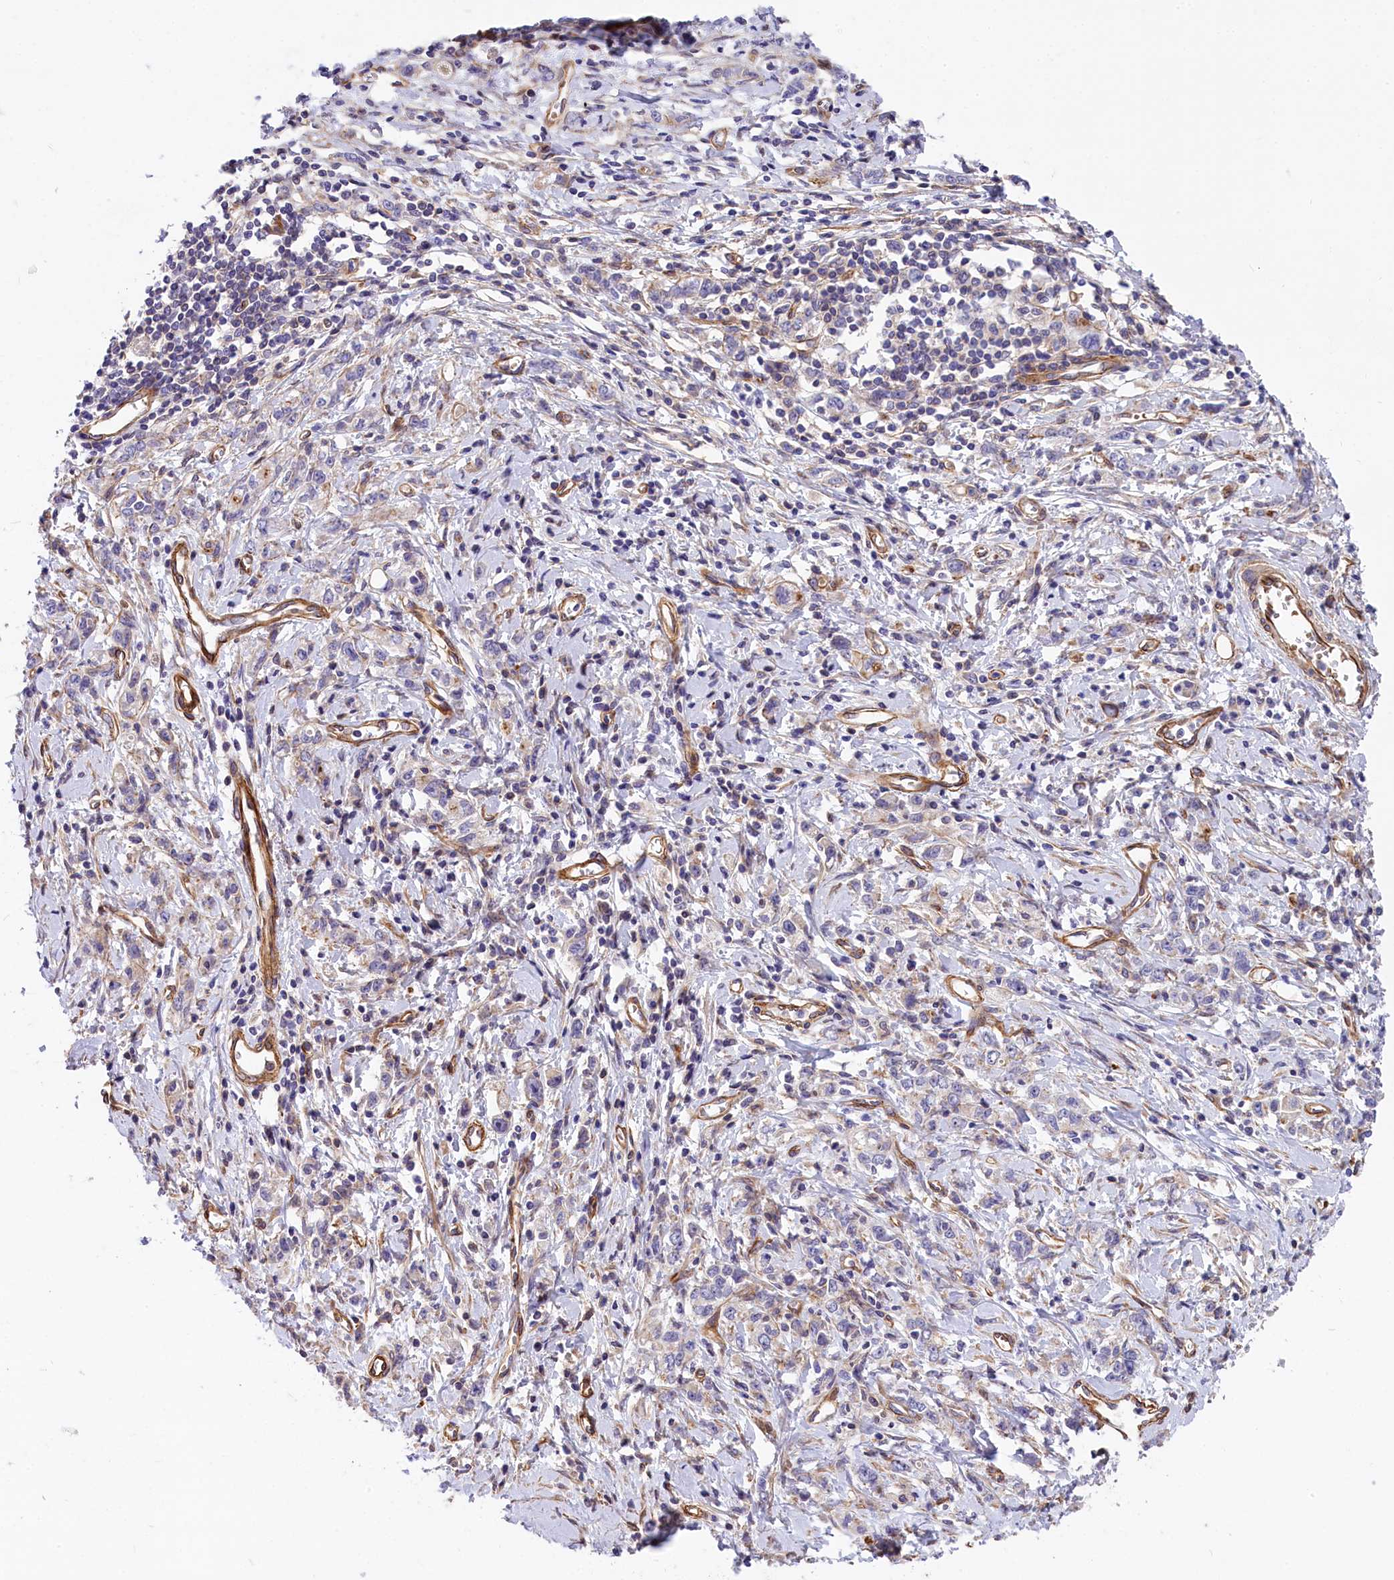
{"staining": {"intensity": "negative", "quantity": "none", "location": "none"}, "tissue": "stomach cancer", "cell_type": "Tumor cells", "image_type": "cancer", "snomed": [{"axis": "morphology", "description": "Adenocarcinoma, NOS"}, {"axis": "topography", "description": "Stomach"}], "caption": "A micrograph of stomach adenocarcinoma stained for a protein reveals no brown staining in tumor cells.", "gene": "MED20", "patient": {"sex": "female", "age": 76}}